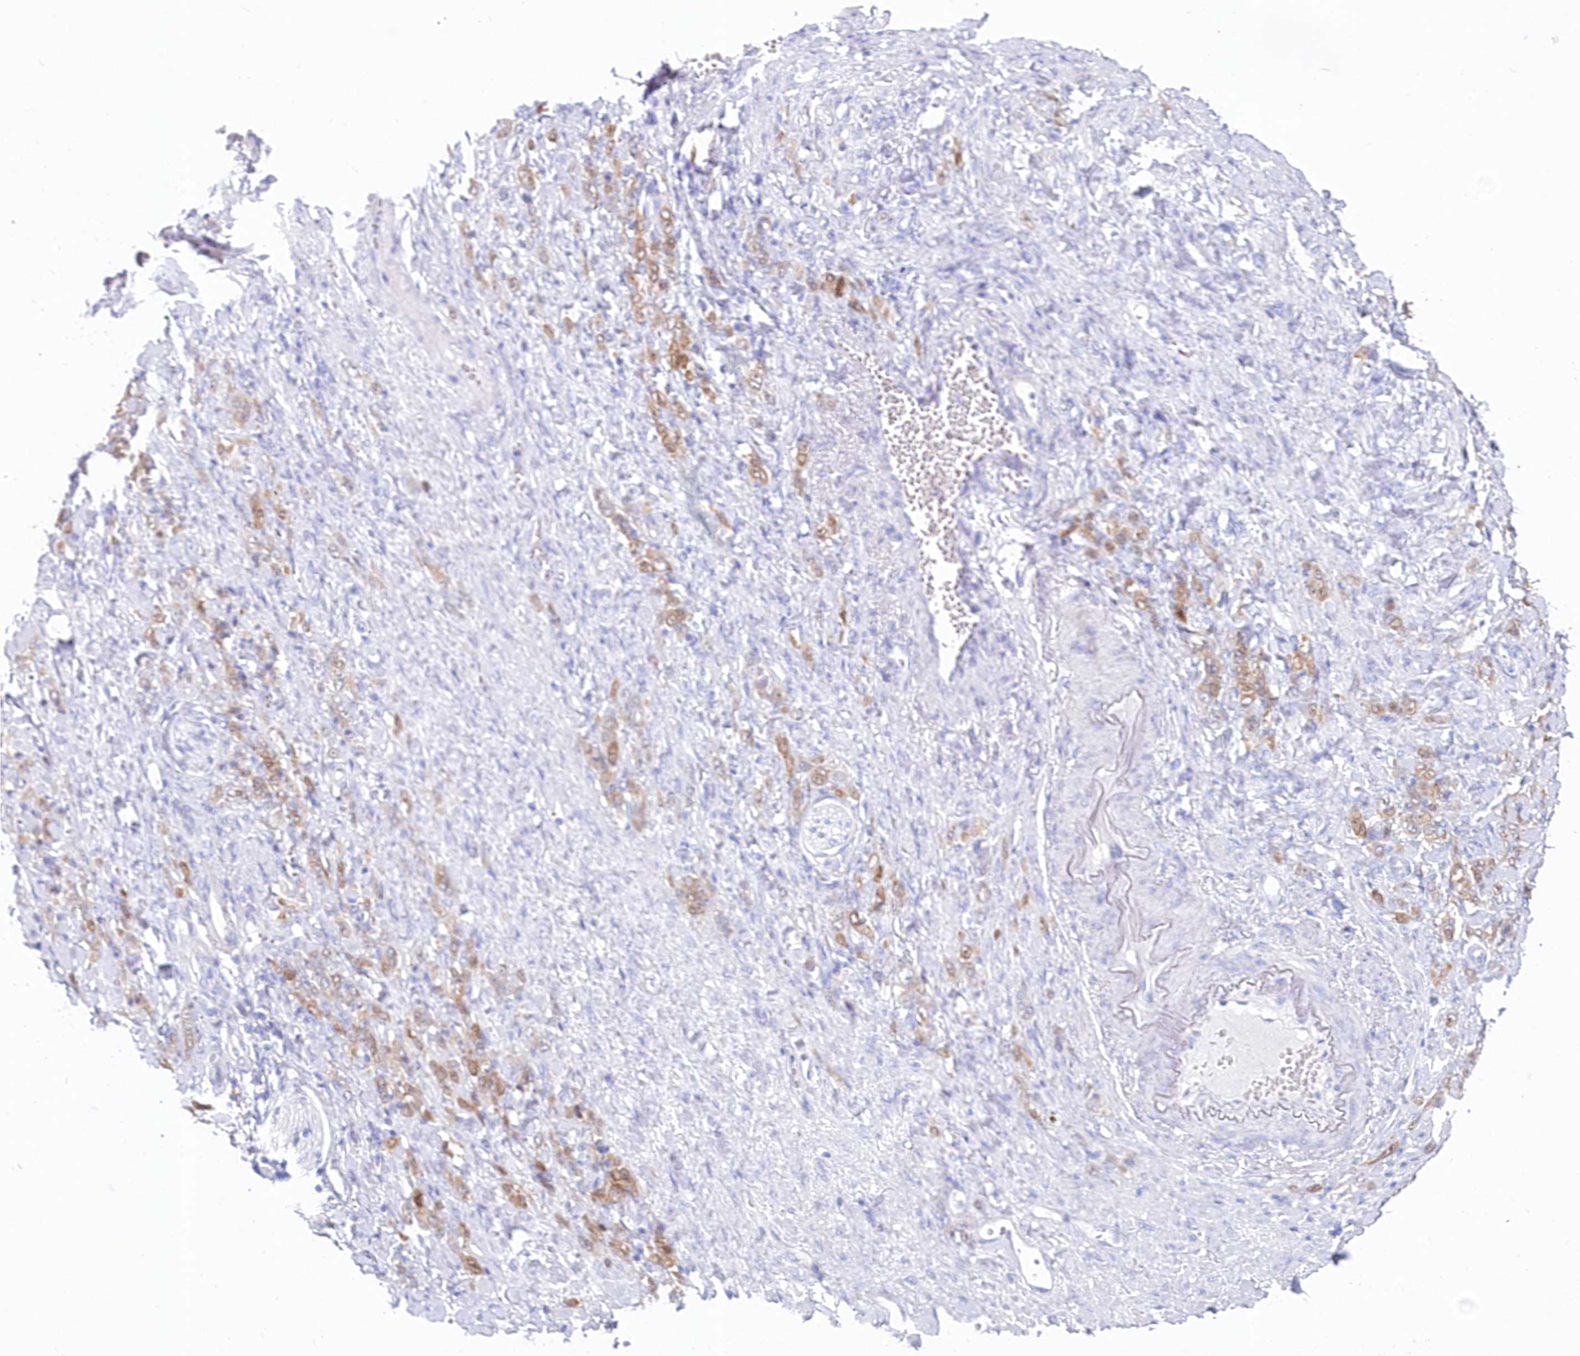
{"staining": {"intensity": "moderate", "quantity": ">75%", "location": "cytoplasmic/membranous"}, "tissue": "stomach cancer", "cell_type": "Tumor cells", "image_type": "cancer", "snomed": [{"axis": "morphology", "description": "Normal tissue, NOS"}, {"axis": "morphology", "description": "Adenocarcinoma, NOS"}, {"axis": "topography", "description": "Stomach"}], "caption": "Human stomach adenocarcinoma stained for a protein (brown) demonstrates moderate cytoplasmic/membranous positive expression in about >75% of tumor cells.", "gene": "CSNK1G2", "patient": {"sex": "male", "age": 82}}